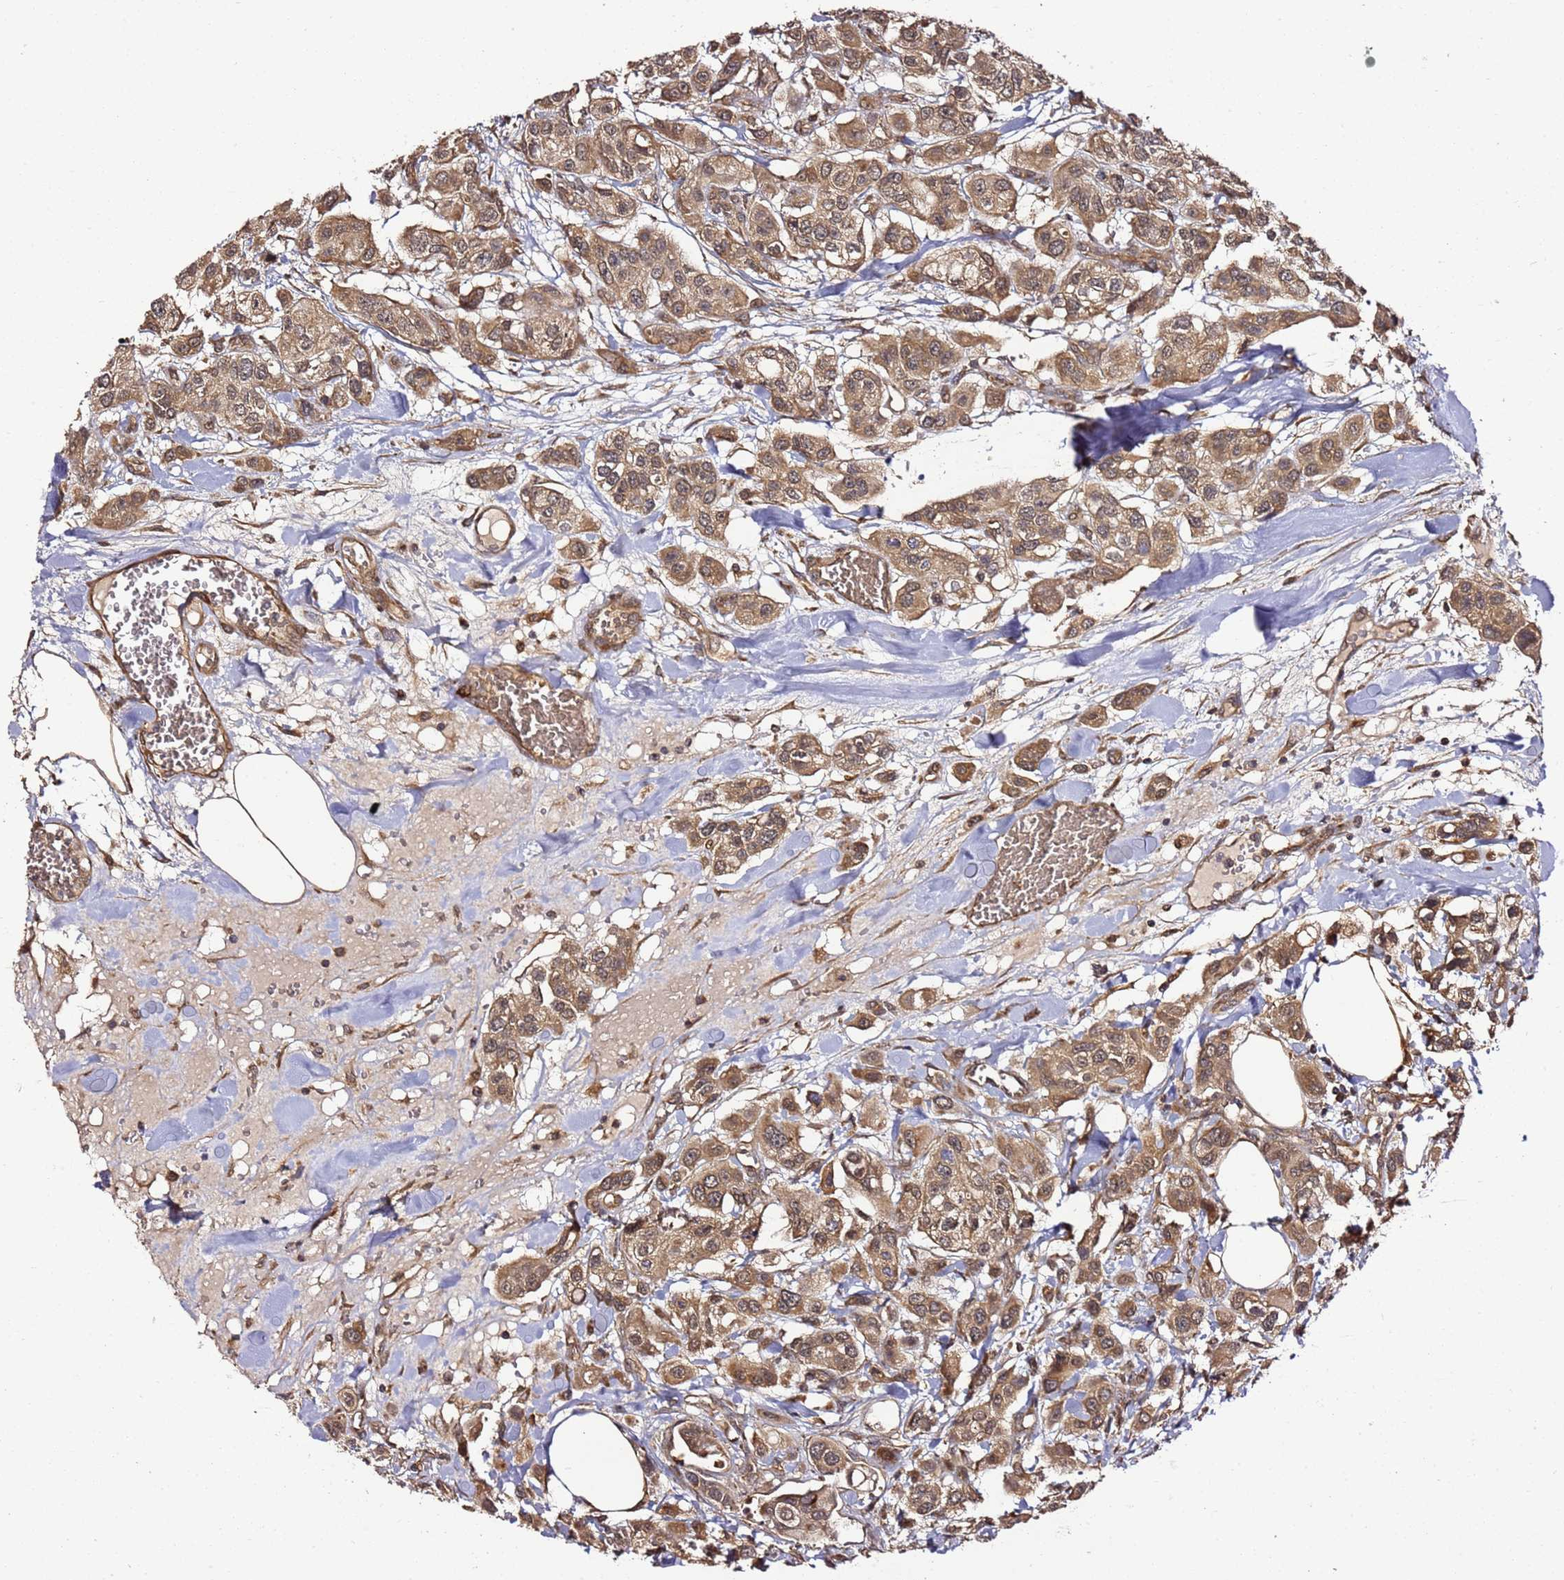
{"staining": {"intensity": "moderate", "quantity": ">75%", "location": "cytoplasmic/membranous"}, "tissue": "urothelial cancer", "cell_type": "Tumor cells", "image_type": "cancer", "snomed": [{"axis": "morphology", "description": "Urothelial carcinoma, High grade"}, {"axis": "topography", "description": "Urinary bladder"}], "caption": "This is a histology image of IHC staining of urothelial cancer, which shows moderate staining in the cytoplasmic/membranous of tumor cells.", "gene": "TM2D2", "patient": {"sex": "male", "age": 67}}